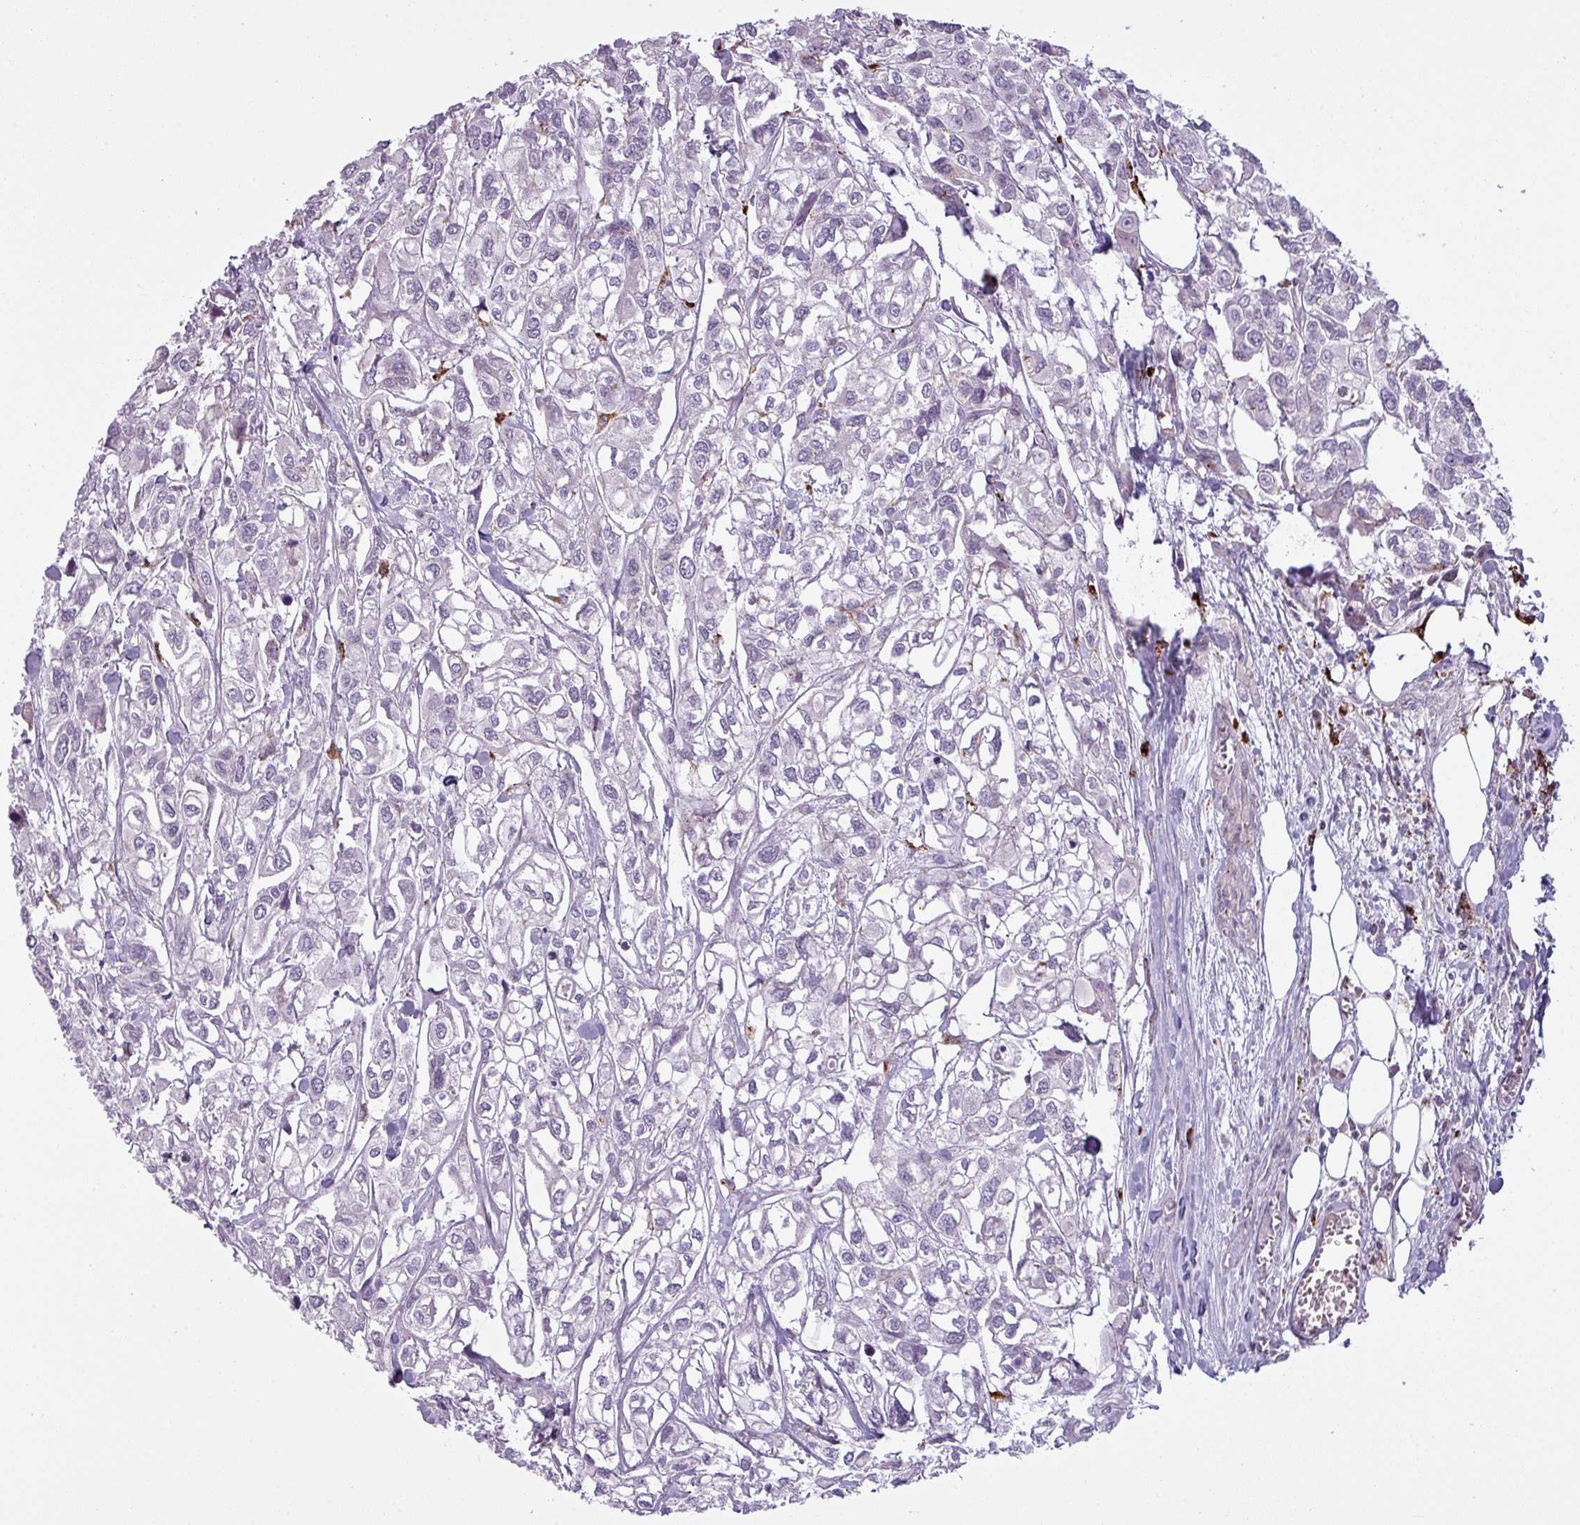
{"staining": {"intensity": "negative", "quantity": "none", "location": "none"}, "tissue": "urothelial cancer", "cell_type": "Tumor cells", "image_type": "cancer", "snomed": [{"axis": "morphology", "description": "Urothelial carcinoma, High grade"}, {"axis": "topography", "description": "Urinary bladder"}], "caption": "Immunohistochemical staining of urothelial cancer displays no significant positivity in tumor cells.", "gene": "MAP7D2", "patient": {"sex": "male", "age": 67}}